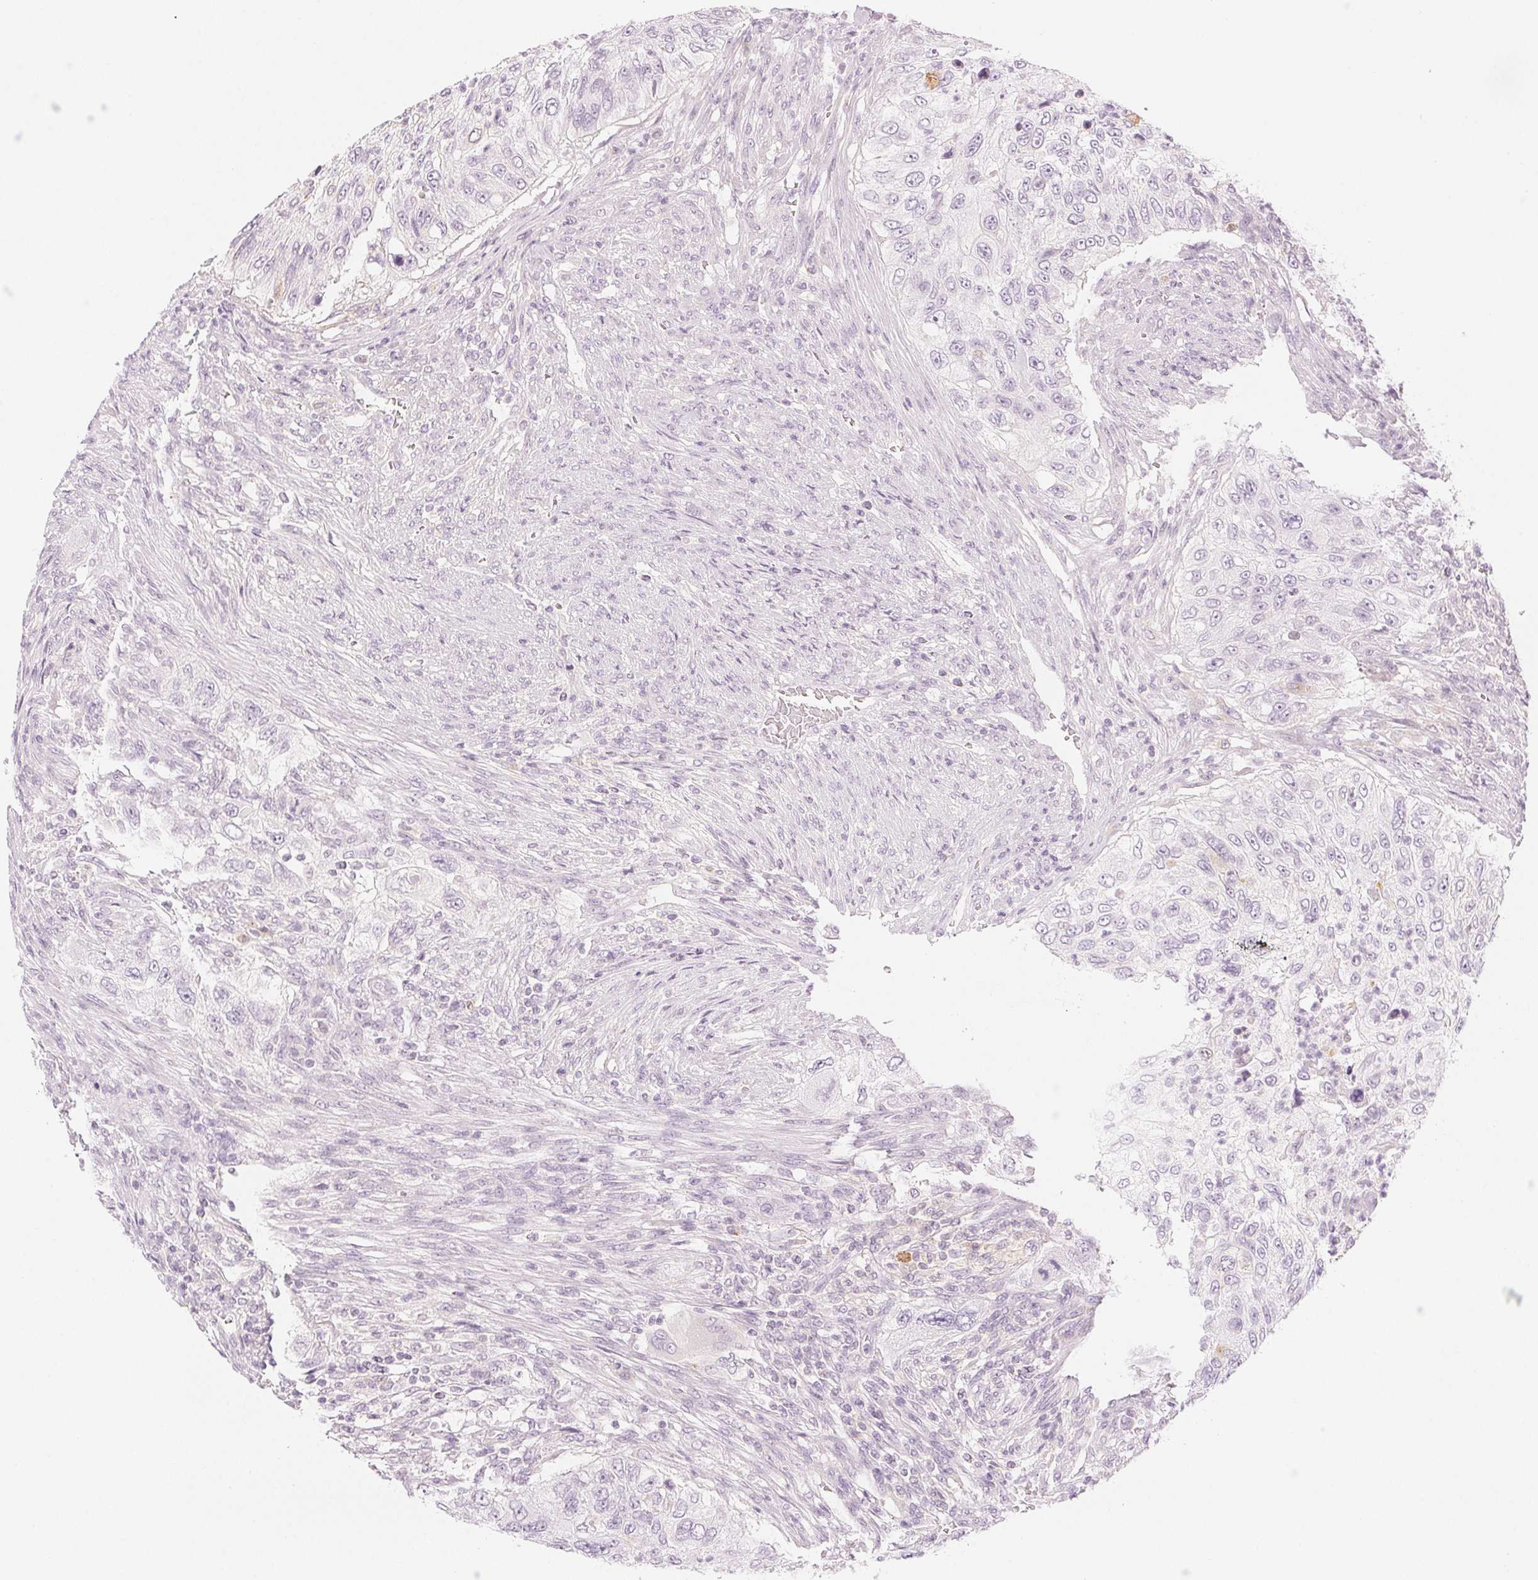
{"staining": {"intensity": "negative", "quantity": "none", "location": "none"}, "tissue": "urothelial cancer", "cell_type": "Tumor cells", "image_type": "cancer", "snomed": [{"axis": "morphology", "description": "Urothelial carcinoma, High grade"}, {"axis": "topography", "description": "Urinary bladder"}], "caption": "IHC micrograph of human urothelial cancer stained for a protein (brown), which demonstrates no positivity in tumor cells.", "gene": "SLC5A2", "patient": {"sex": "female", "age": 60}}